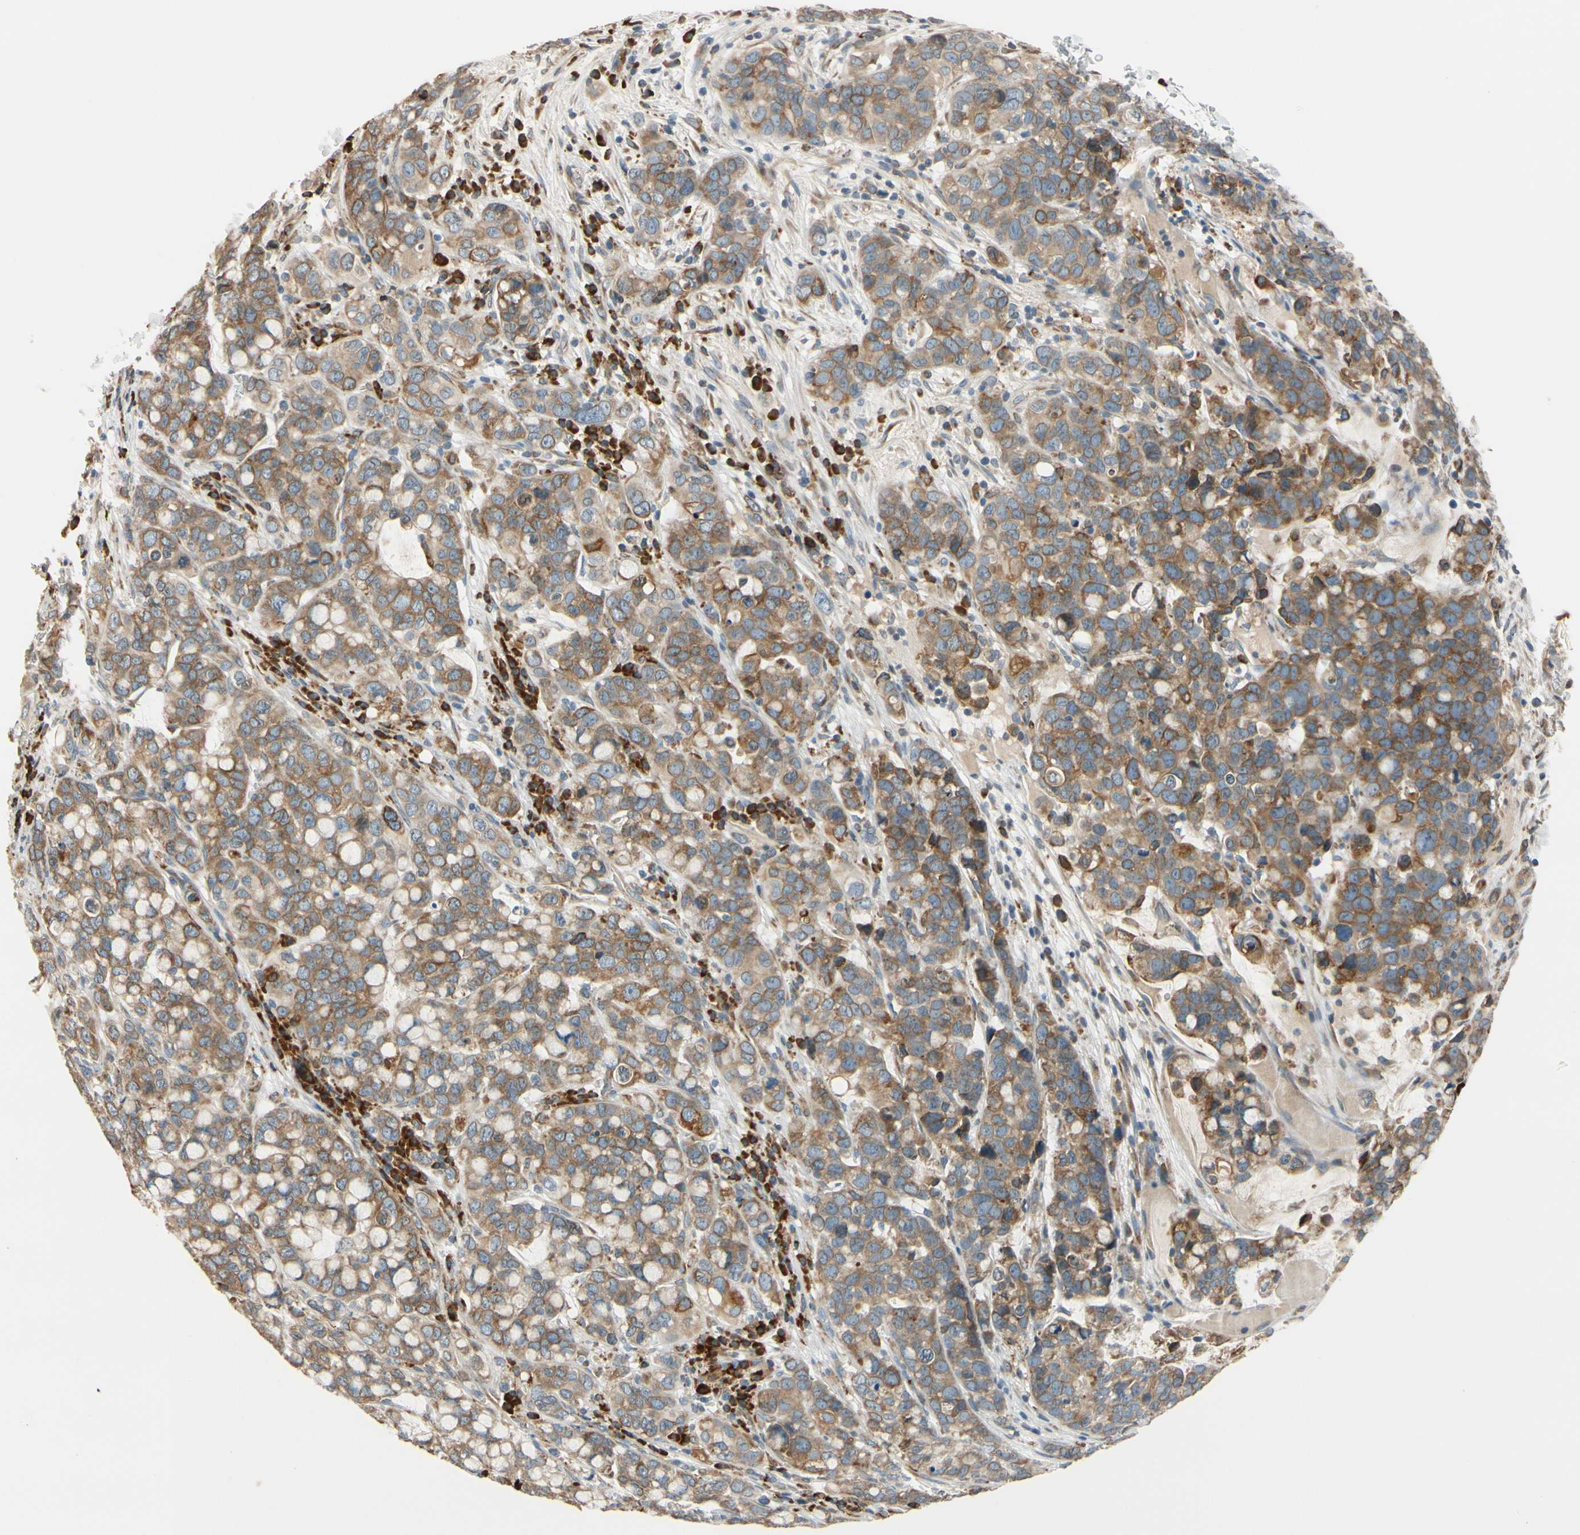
{"staining": {"intensity": "moderate", "quantity": ">75%", "location": "cytoplasmic/membranous"}, "tissue": "stomach cancer", "cell_type": "Tumor cells", "image_type": "cancer", "snomed": [{"axis": "morphology", "description": "Adenocarcinoma, NOS"}, {"axis": "topography", "description": "Stomach, lower"}], "caption": "Immunohistochemical staining of human stomach cancer demonstrates medium levels of moderate cytoplasmic/membranous protein expression in approximately >75% of tumor cells. Nuclei are stained in blue.", "gene": "RPN2", "patient": {"sex": "male", "age": 84}}